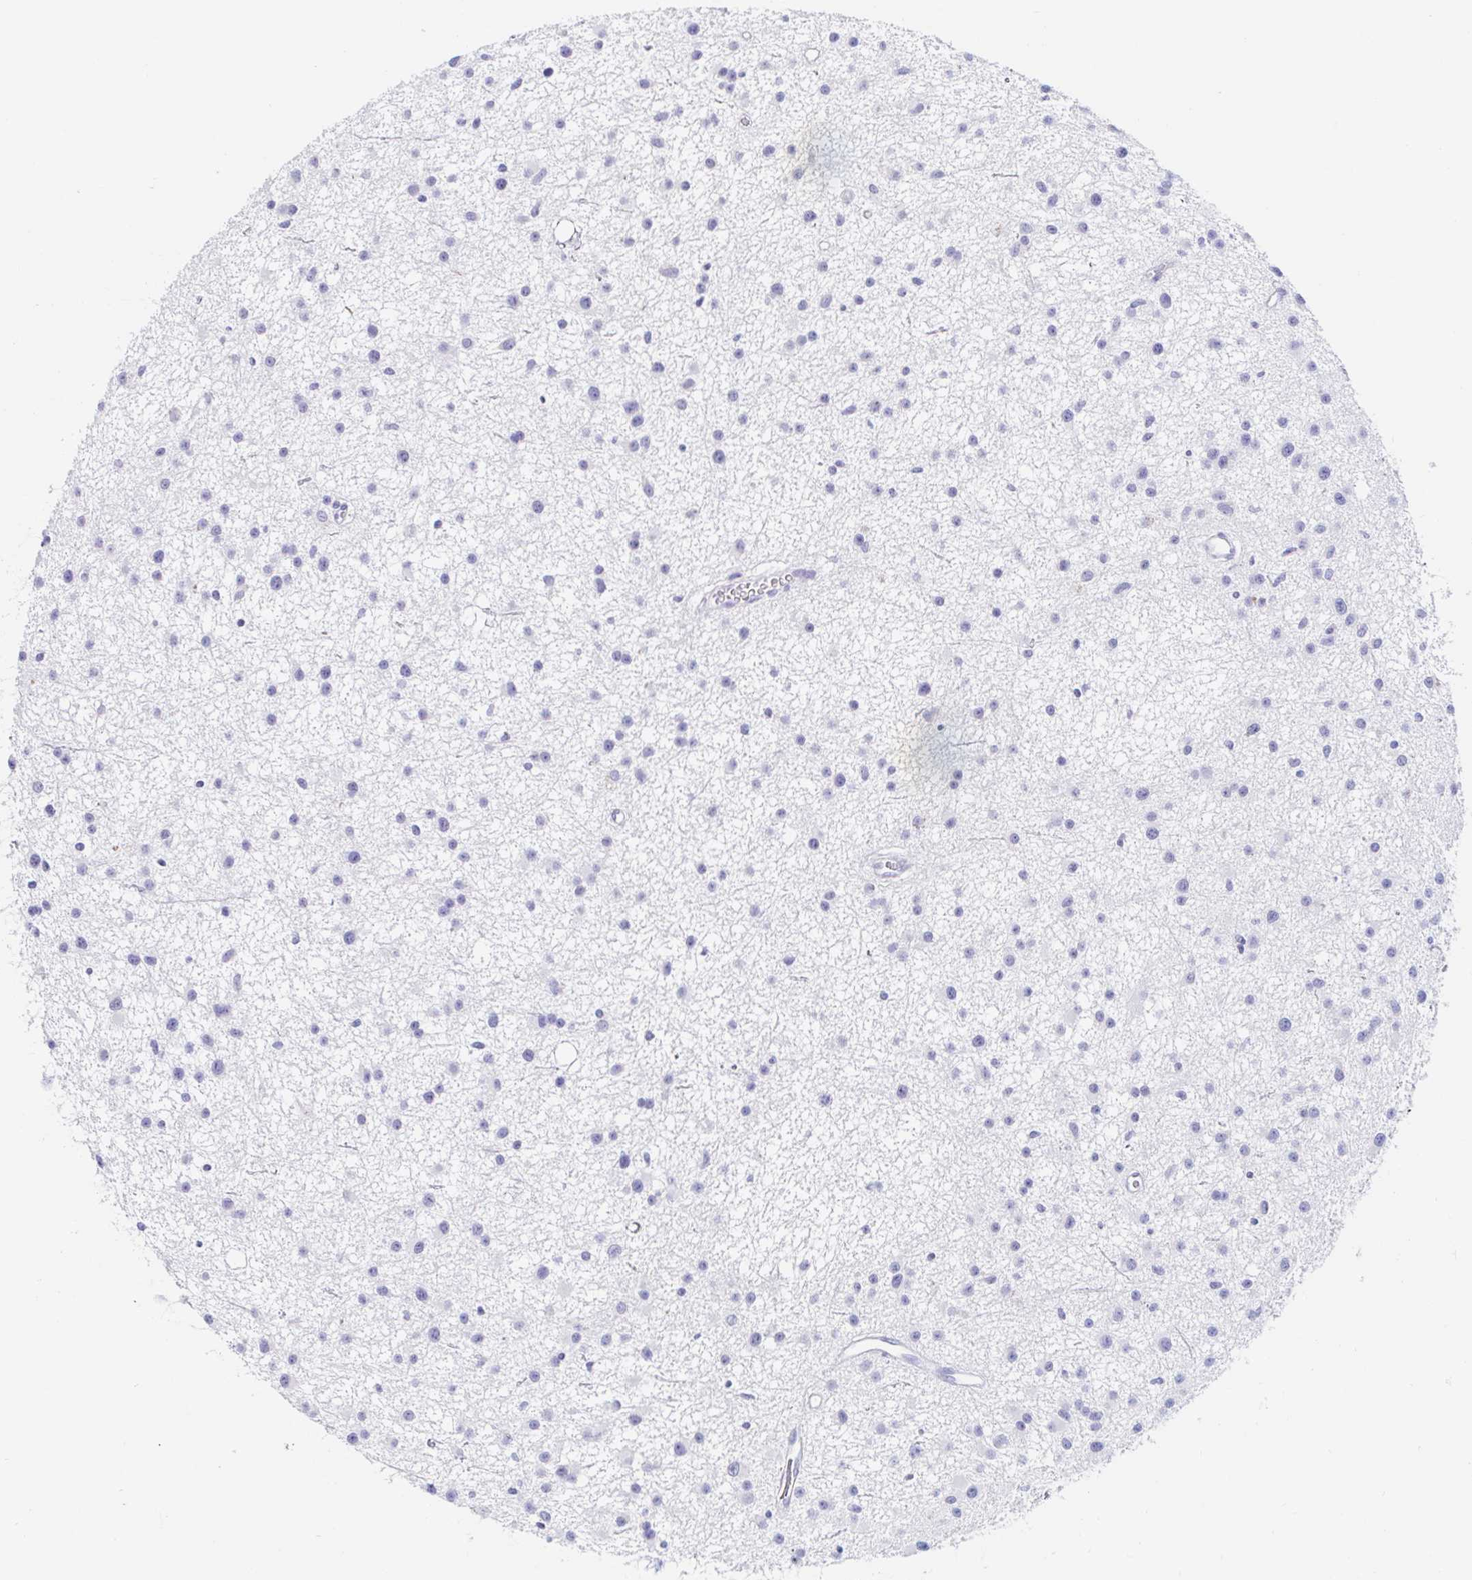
{"staining": {"intensity": "negative", "quantity": "none", "location": "none"}, "tissue": "glioma", "cell_type": "Tumor cells", "image_type": "cancer", "snomed": [{"axis": "morphology", "description": "Glioma, malignant, Low grade"}, {"axis": "topography", "description": "Brain"}], "caption": "Tumor cells are negative for brown protein staining in glioma.", "gene": "TEX44", "patient": {"sex": "male", "age": 43}}